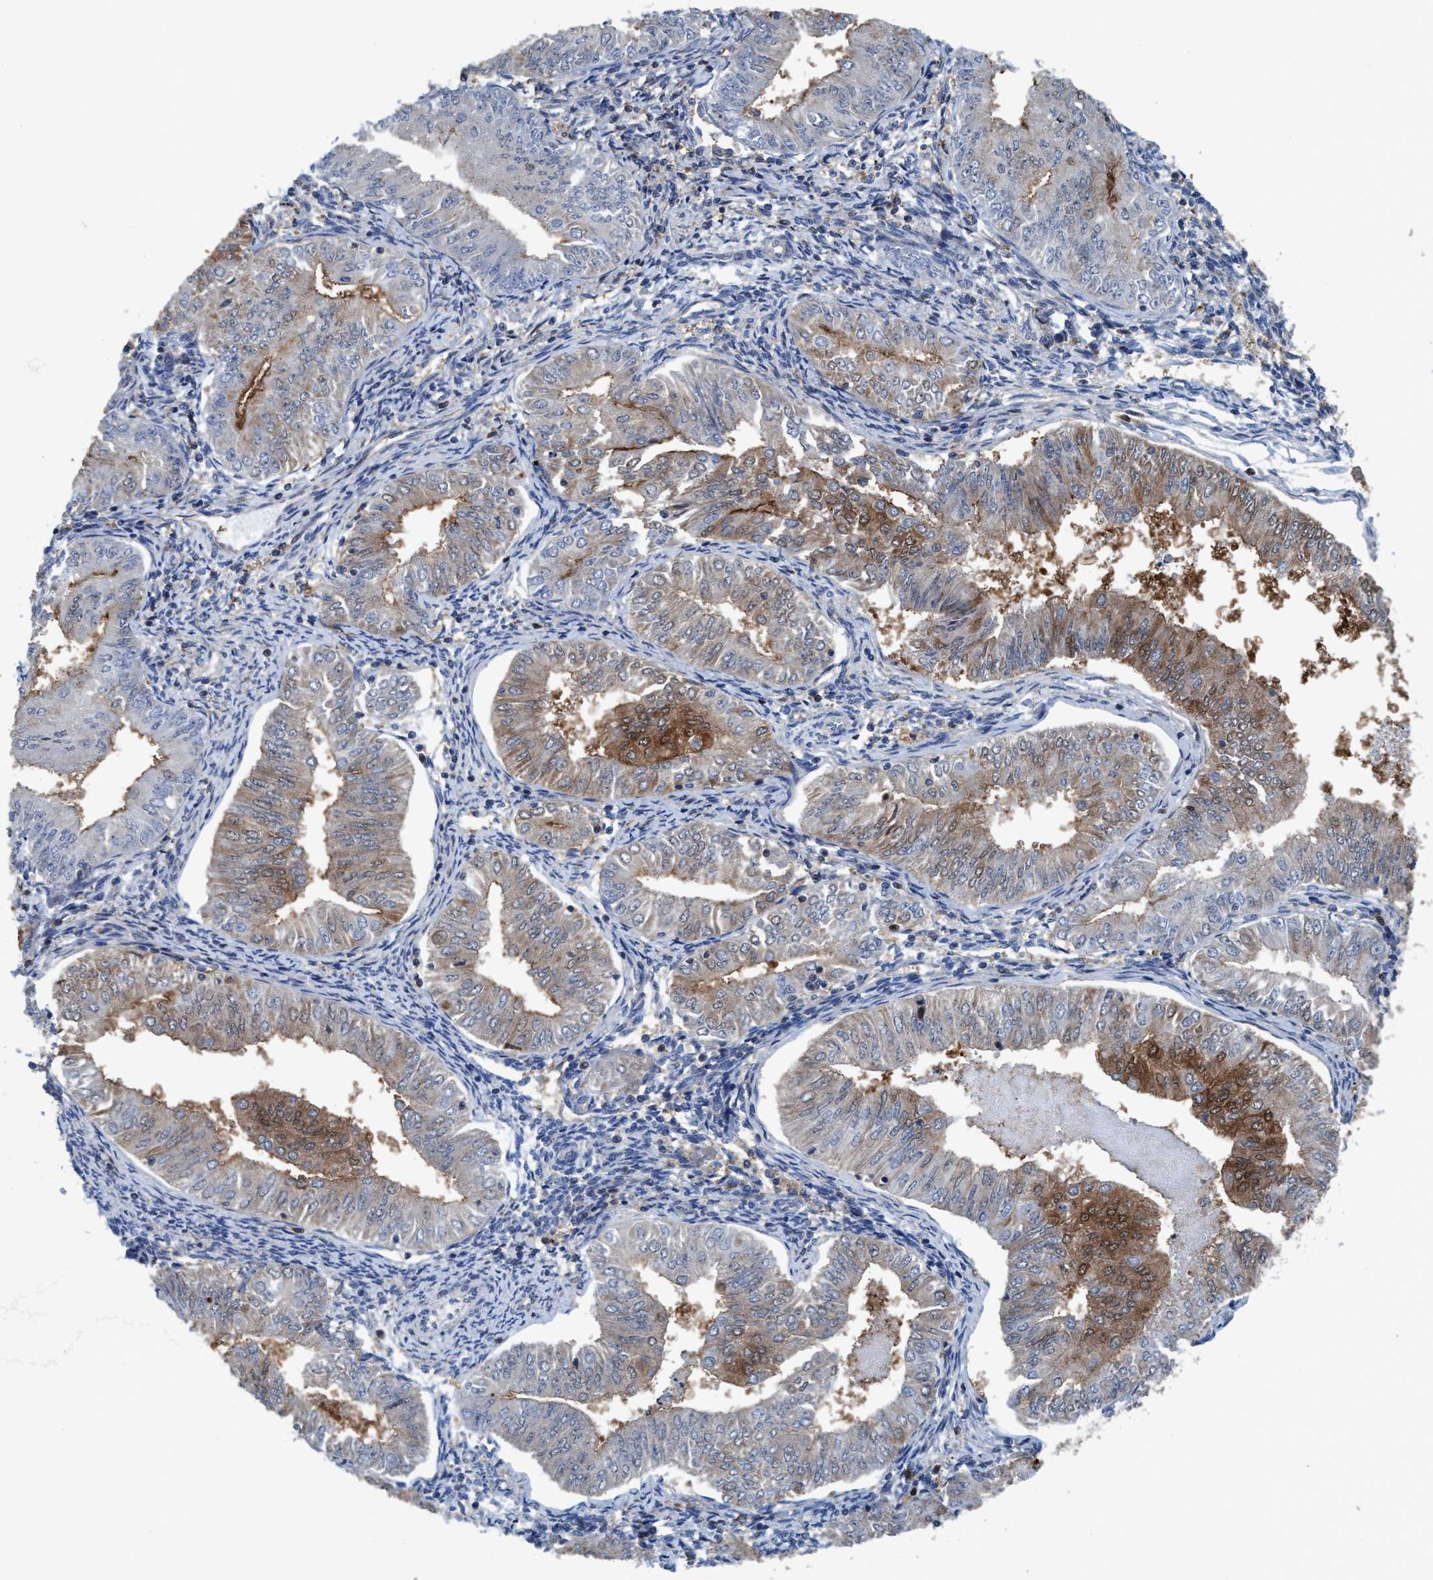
{"staining": {"intensity": "moderate", "quantity": "25%-75%", "location": "cytoplasmic/membranous,nuclear"}, "tissue": "endometrial cancer", "cell_type": "Tumor cells", "image_type": "cancer", "snomed": [{"axis": "morphology", "description": "Normal tissue, NOS"}, {"axis": "morphology", "description": "Adenocarcinoma, NOS"}, {"axis": "topography", "description": "Endometrium"}], "caption": "This image exhibits adenocarcinoma (endometrial) stained with immunohistochemistry to label a protein in brown. The cytoplasmic/membranous and nuclear of tumor cells show moderate positivity for the protein. Nuclei are counter-stained blue.", "gene": "NMT1", "patient": {"sex": "female", "age": 53}}